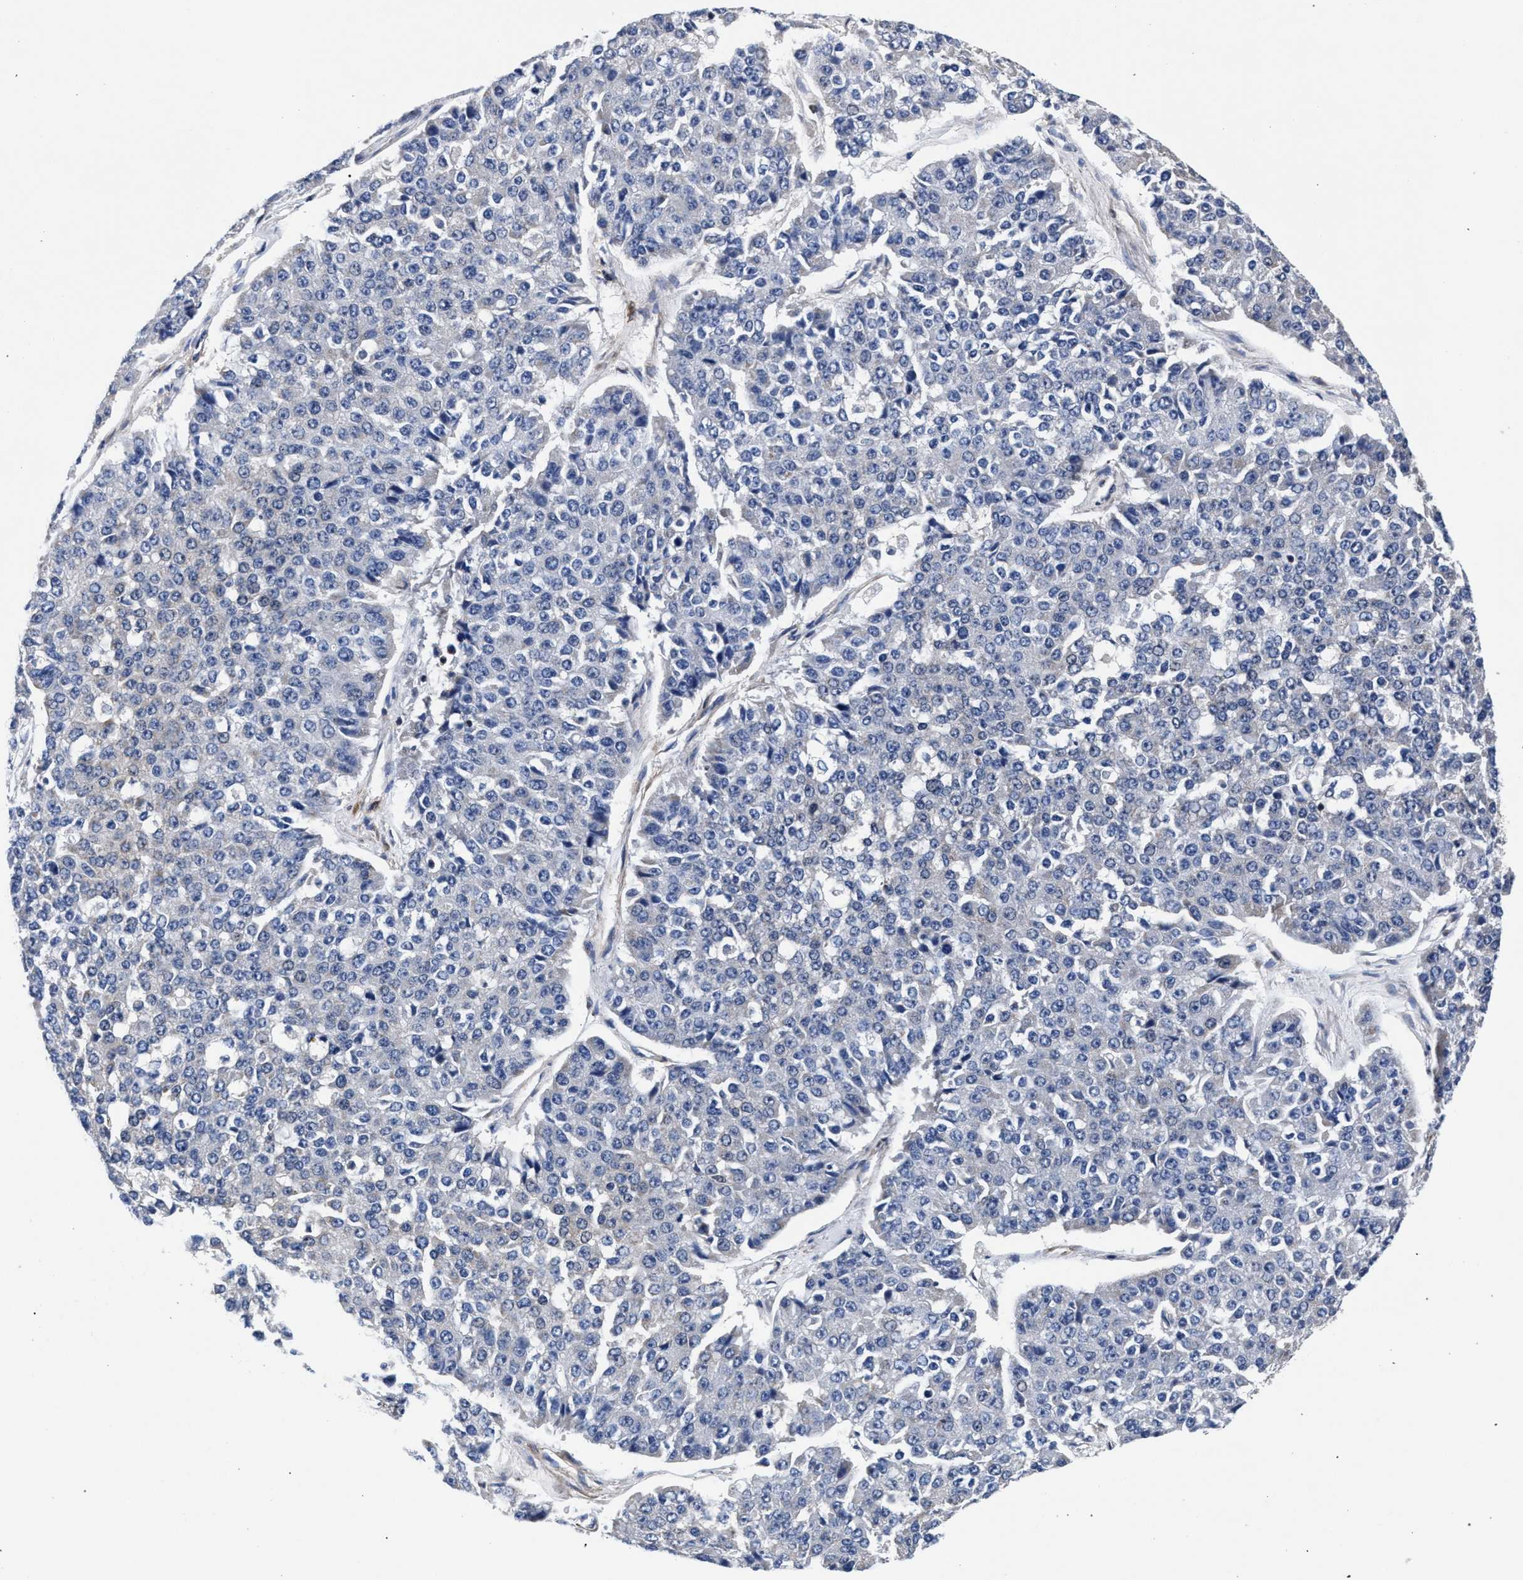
{"staining": {"intensity": "negative", "quantity": "none", "location": "none"}, "tissue": "pancreatic cancer", "cell_type": "Tumor cells", "image_type": "cancer", "snomed": [{"axis": "morphology", "description": "Adenocarcinoma, NOS"}, {"axis": "topography", "description": "Pancreas"}], "caption": "Pancreatic cancer was stained to show a protein in brown. There is no significant staining in tumor cells. (DAB (3,3'-diaminobenzidine) immunohistochemistry (IHC) visualized using brightfield microscopy, high magnification).", "gene": "LASP1", "patient": {"sex": "male", "age": 50}}